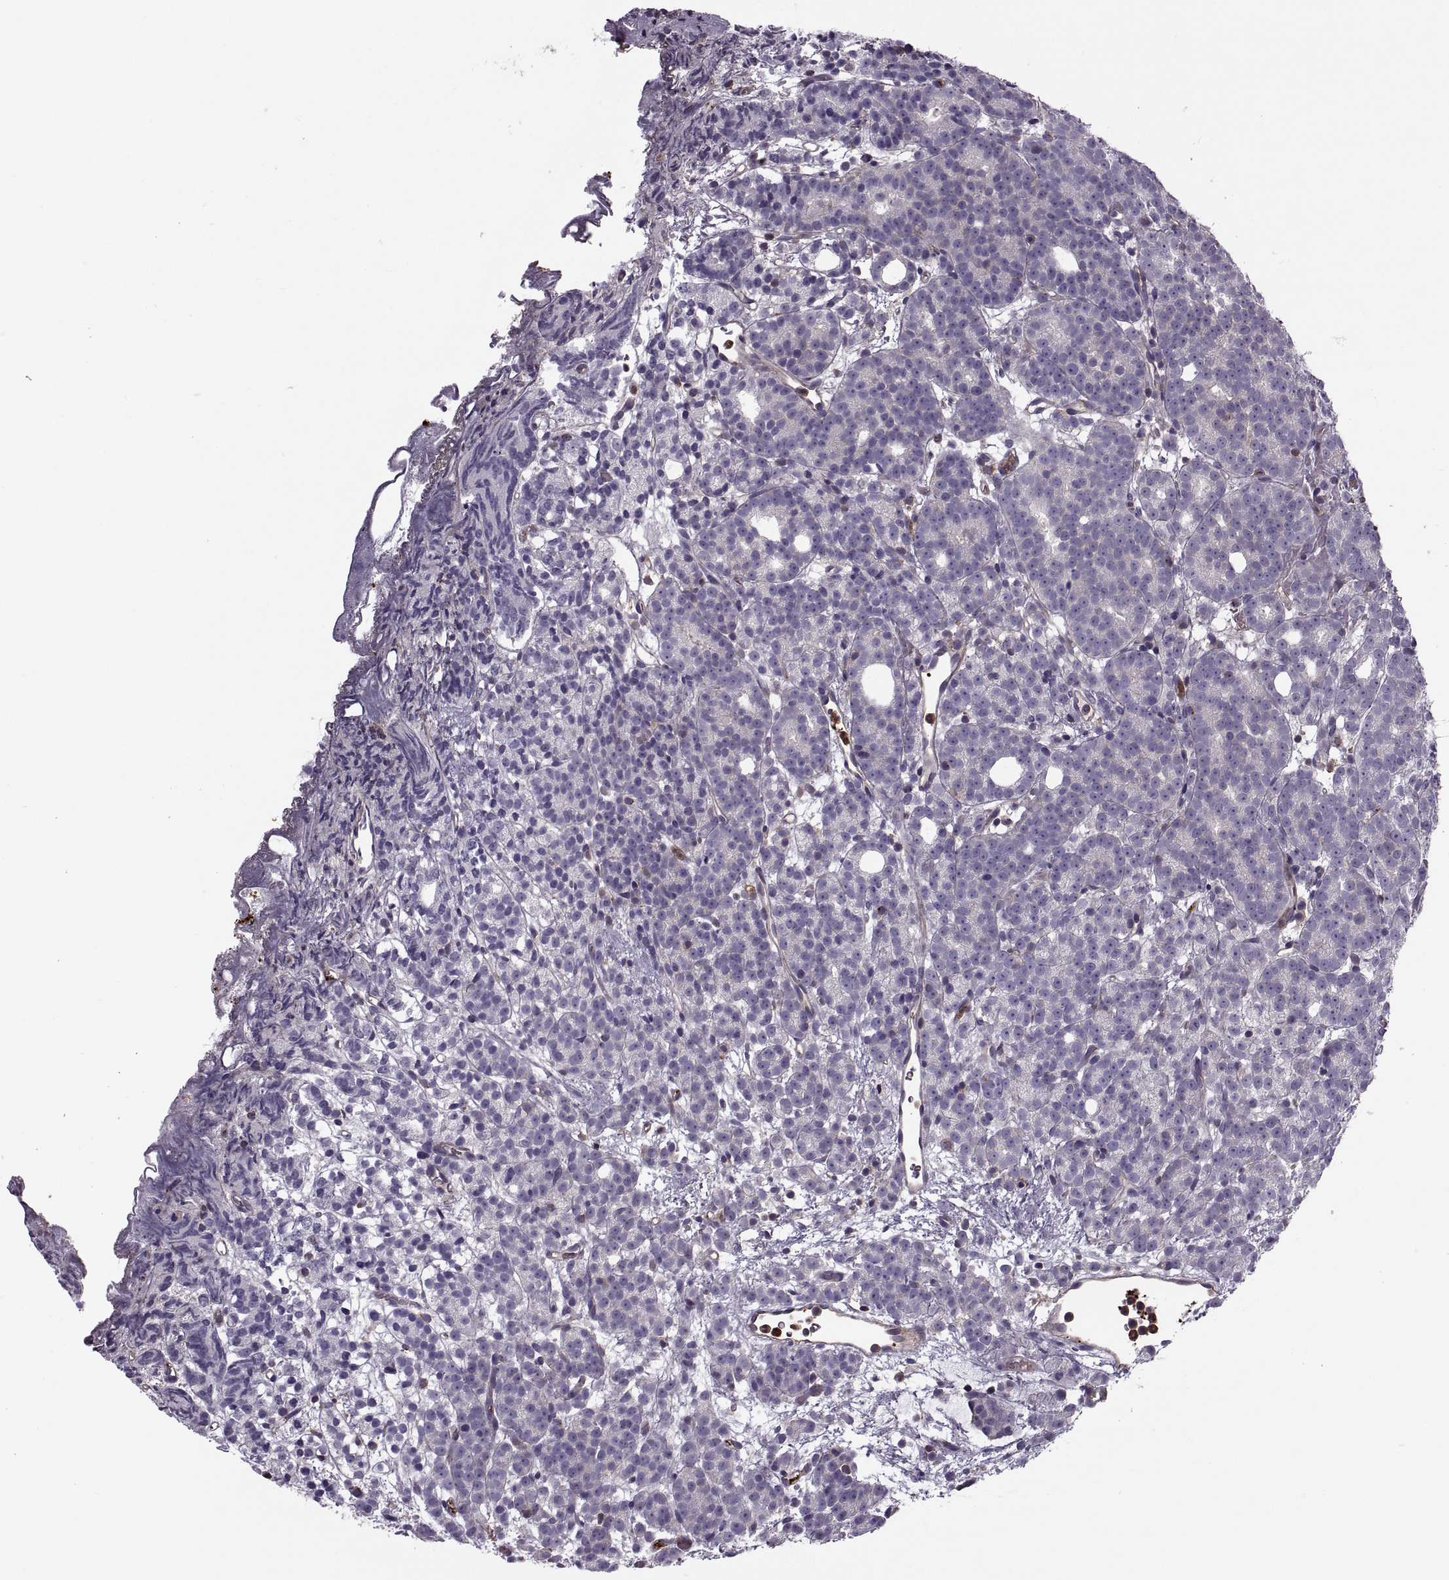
{"staining": {"intensity": "negative", "quantity": "none", "location": "none"}, "tissue": "prostate cancer", "cell_type": "Tumor cells", "image_type": "cancer", "snomed": [{"axis": "morphology", "description": "Adenocarcinoma, High grade"}, {"axis": "topography", "description": "Prostate"}], "caption": "An immunohistochemistry photomicrograph of prostate cancer (adenocarcinoma (high-grade)) is shown. There is no staining in tumor cells of prostate cancer (adenocarcinoma (high-grade)). (DAB IHC visualized using brightfield microscopy, high magnification).", "gene": "SLC2A3", "patient": {"sex": "male", "age": 53}}